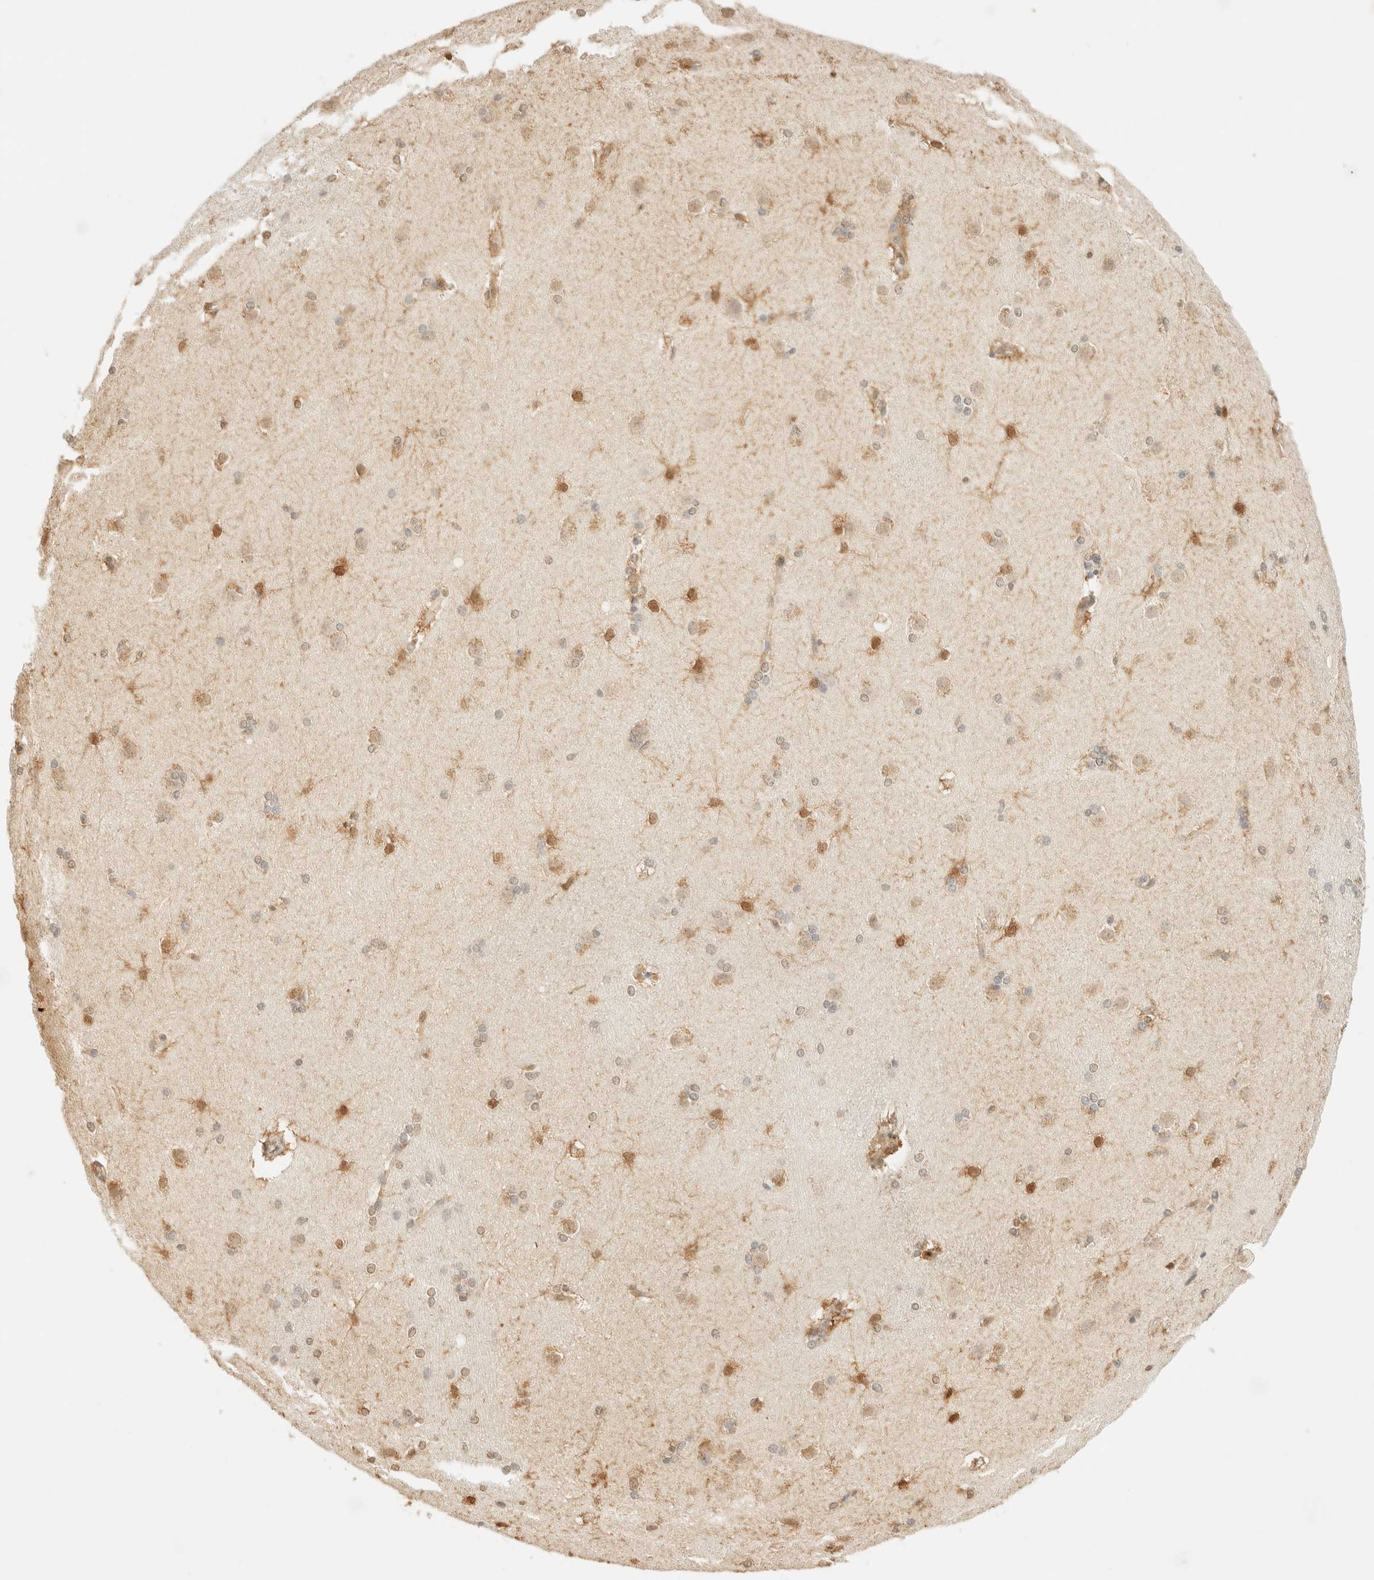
{"staining": {"intensity": "moderate", "quantity": "25%-75%", "location": "cytoplasmic/membranous,nuclear"}, "tissue": "caudate", "cell_type": "Glial cells", "image_type": "normal", "snomed": [{"axis": "morphology", "description": "Normal tissue, NOS"}, {"axis": "topography", "description": "Lateral ventricle wall"}], "caption": "A brown stain labels moderate cytoplasmic/membranous,nuclear positivity of a protein in glial cells of benign human caudate.", "gene": "S100A13", "patient": {"sex": "female", "age": 19}}